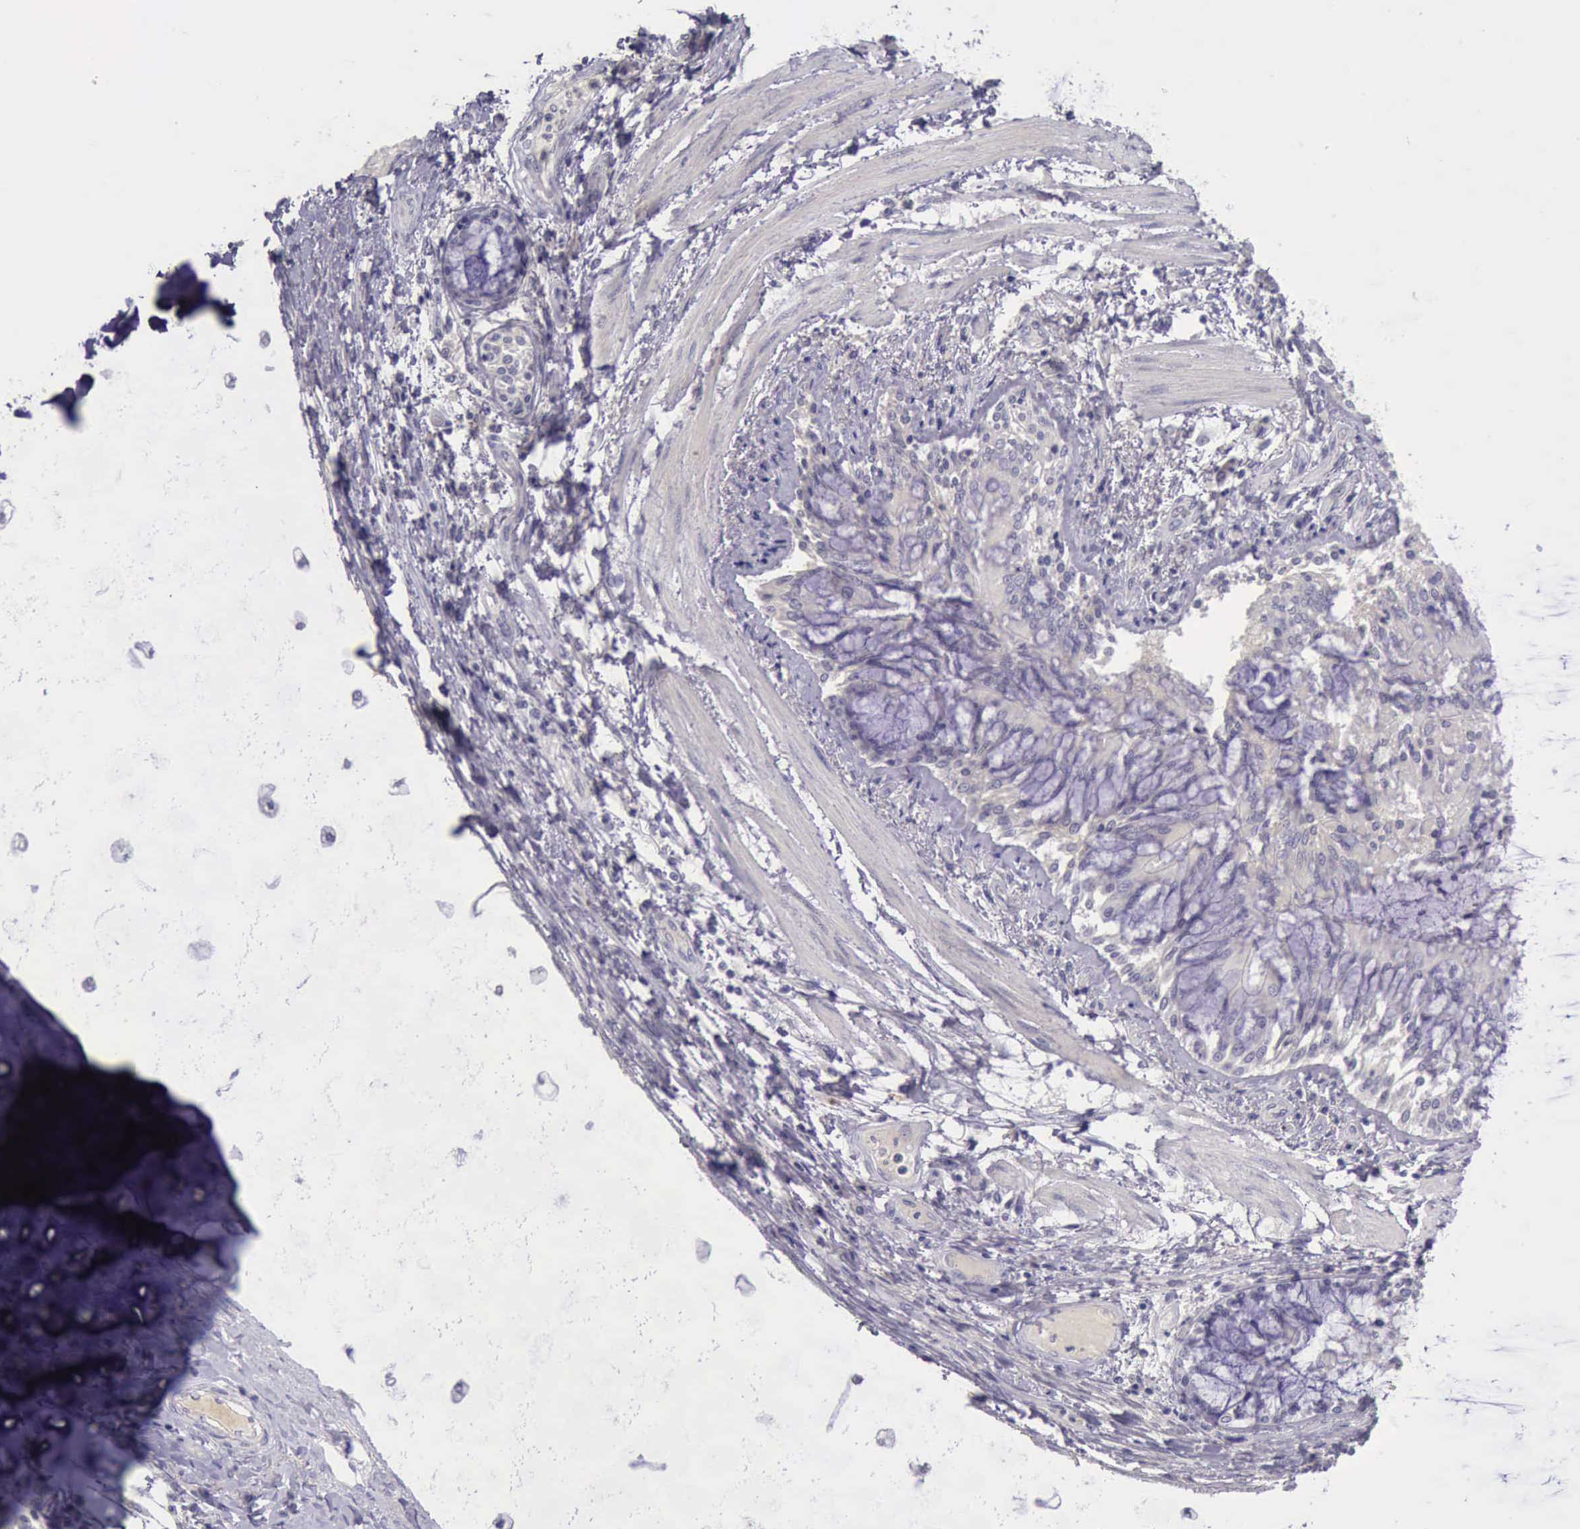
{"staining": {"intensity": "negative", "quantity": "none", "location": "none"}, "tissue": "adipose tissue", "cell_type": "Adipocytes", "image_type": "normal", "snomed": [{"axis": "morphology", "description": "Normal tissue, NOS"}, {"axis": "morphology", "description": "Adenocarcinoma, NOS"}, {"axis": "topography", "description": "Cartilage tissue"}, {"axis": "topography", "description": "Lung"}], "caption": "Immunohistochemical staining of unremarkable adipose tissue reveals no significant staining in adipocytes.", "gene": "ARNT2", "patient": {"sex": "female", "age": 67}}